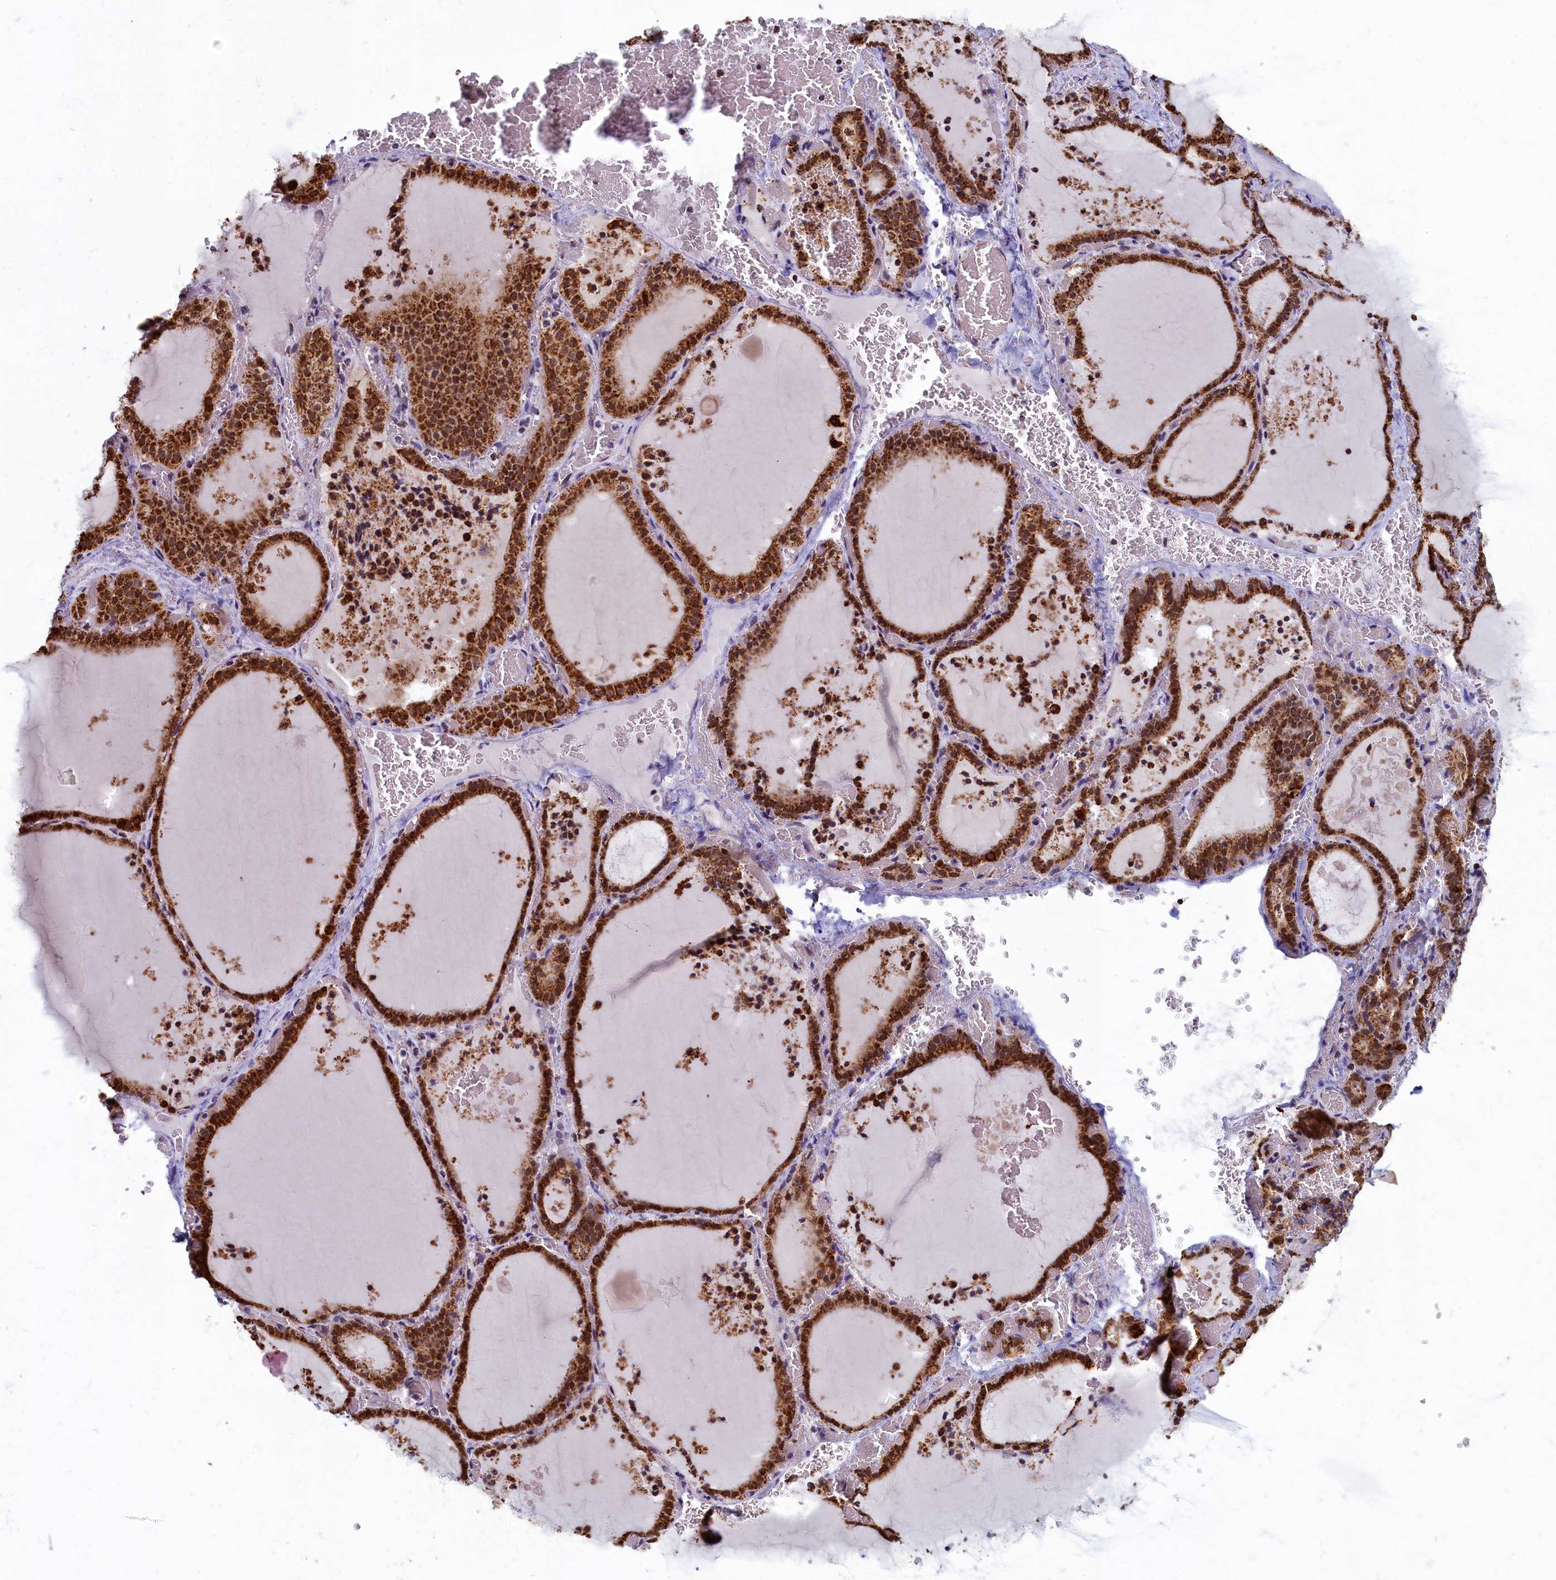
{"staining": {"intensity": "strong", "quantity": ">75%", "location": "cytoplasmic/membranous"}, "tissue": "thyroid gland", "cell_type": "Glandular cells", "image_type": "normal", "snomed": [{"axis": "morphology", "description": "Normal tissue, NOS"}, {"axis": "topography", "description": "Thyroid gland"}], "caption": "A high-resolution histopathology image shows immunohistochemistry (IHC) staining of normal thyroid gland, which reveals strong cytoplasmic/membranous staining in about >75% of glandular cells.", "gene": "SPR", "patient": {"sex": "female", "age": 39}}